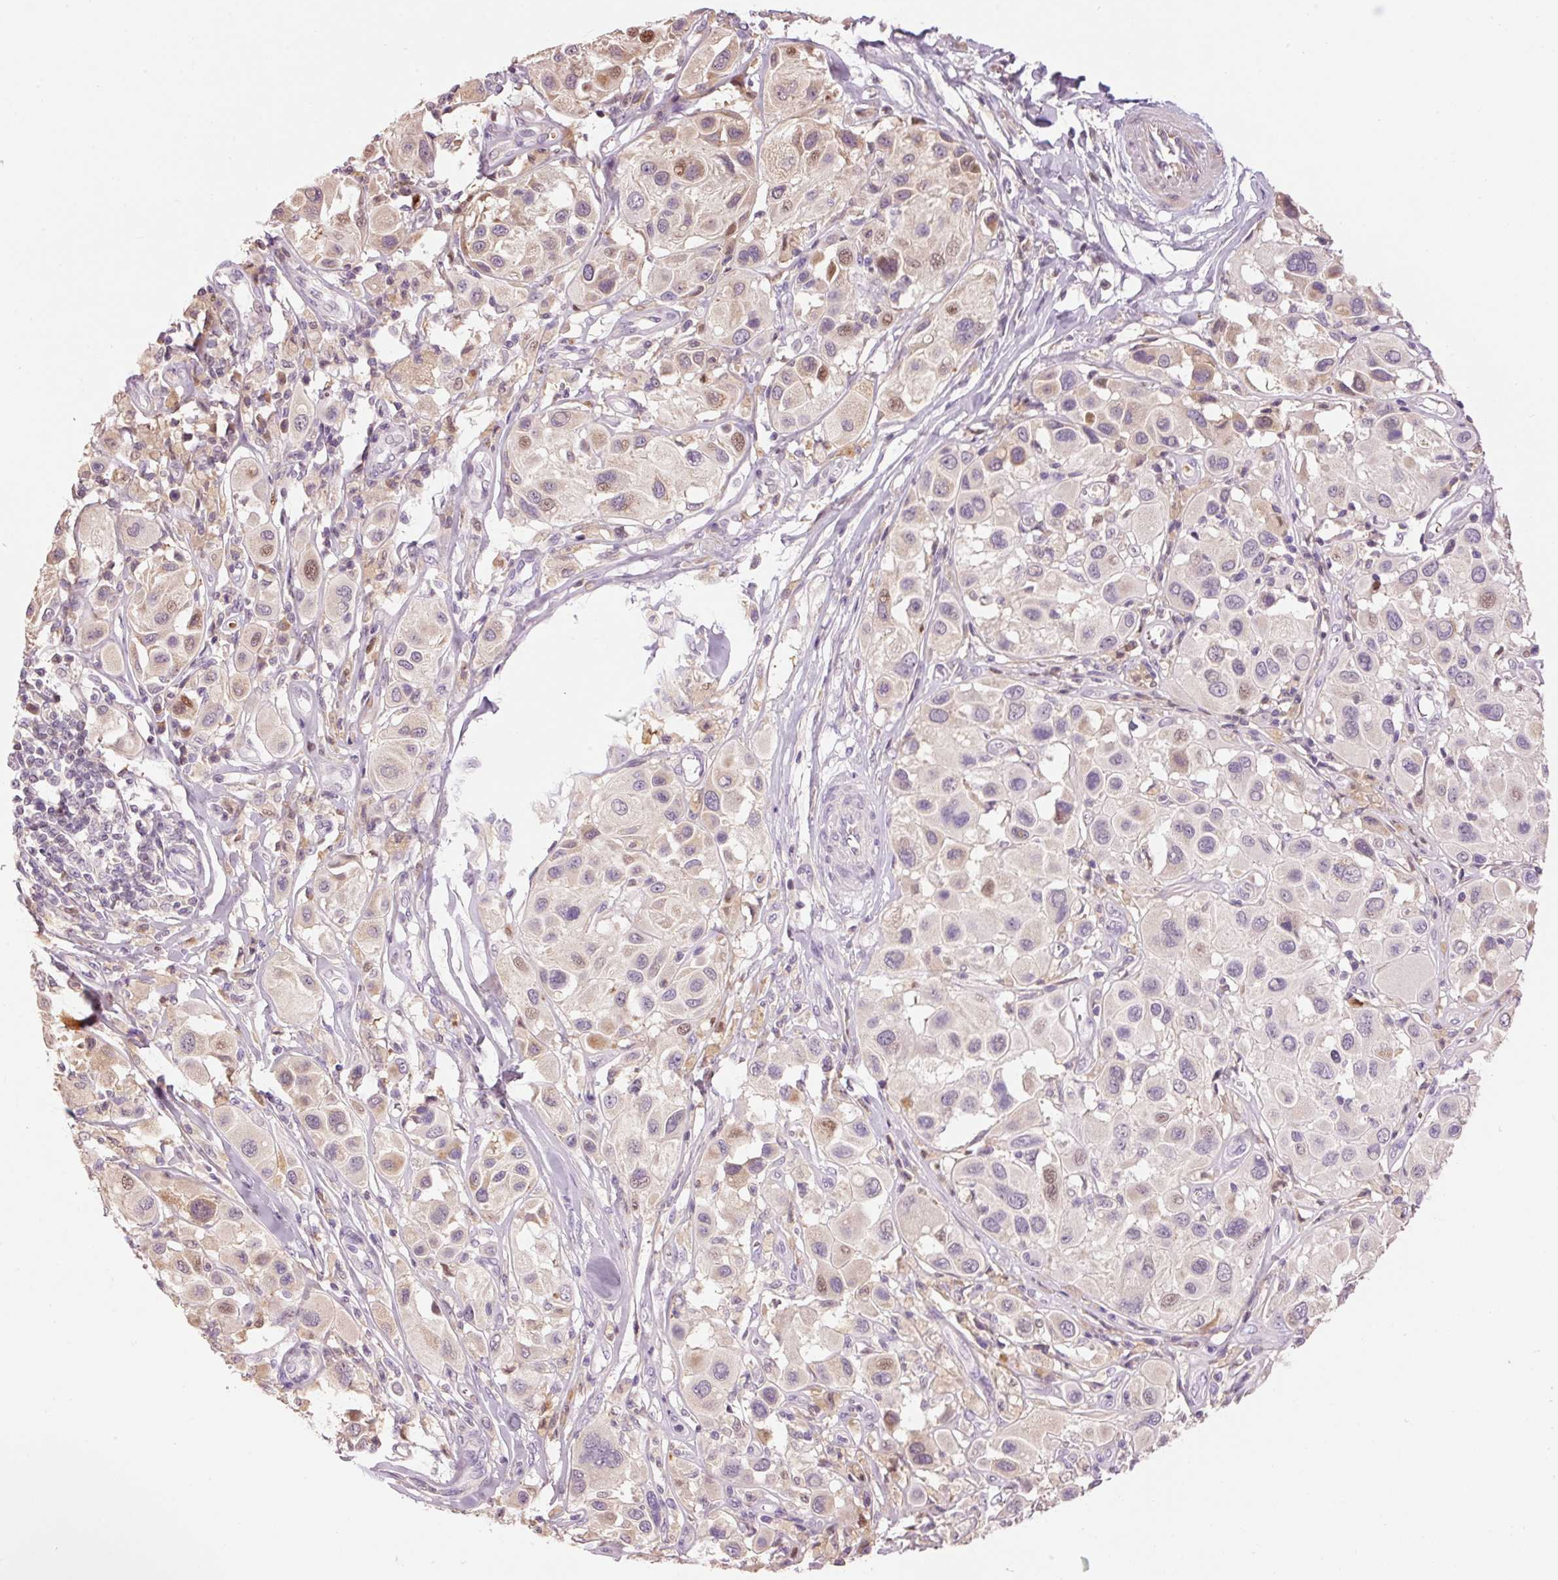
{"staining": {"intensity": "moderate", "quantity": "<25%", "location": "cytoplasmic/membranous,nuclear"}, "tissue": "melanoma", "cell_type": "Tumor cells", "image_type": "cancer", "snomed": [{"axis": "morphology", "description": "Malignant melanoma, Metastatic site"}, {"axis": "topography", "description": "Skin"}], "caption": "An image of human melanoma stained for a protein reveals moderate cytoplasmic/membranous and nuclear brown staining in tumor cells.", "gene": "CMTM8", "patient": {"sex": "male", "age": 41}}